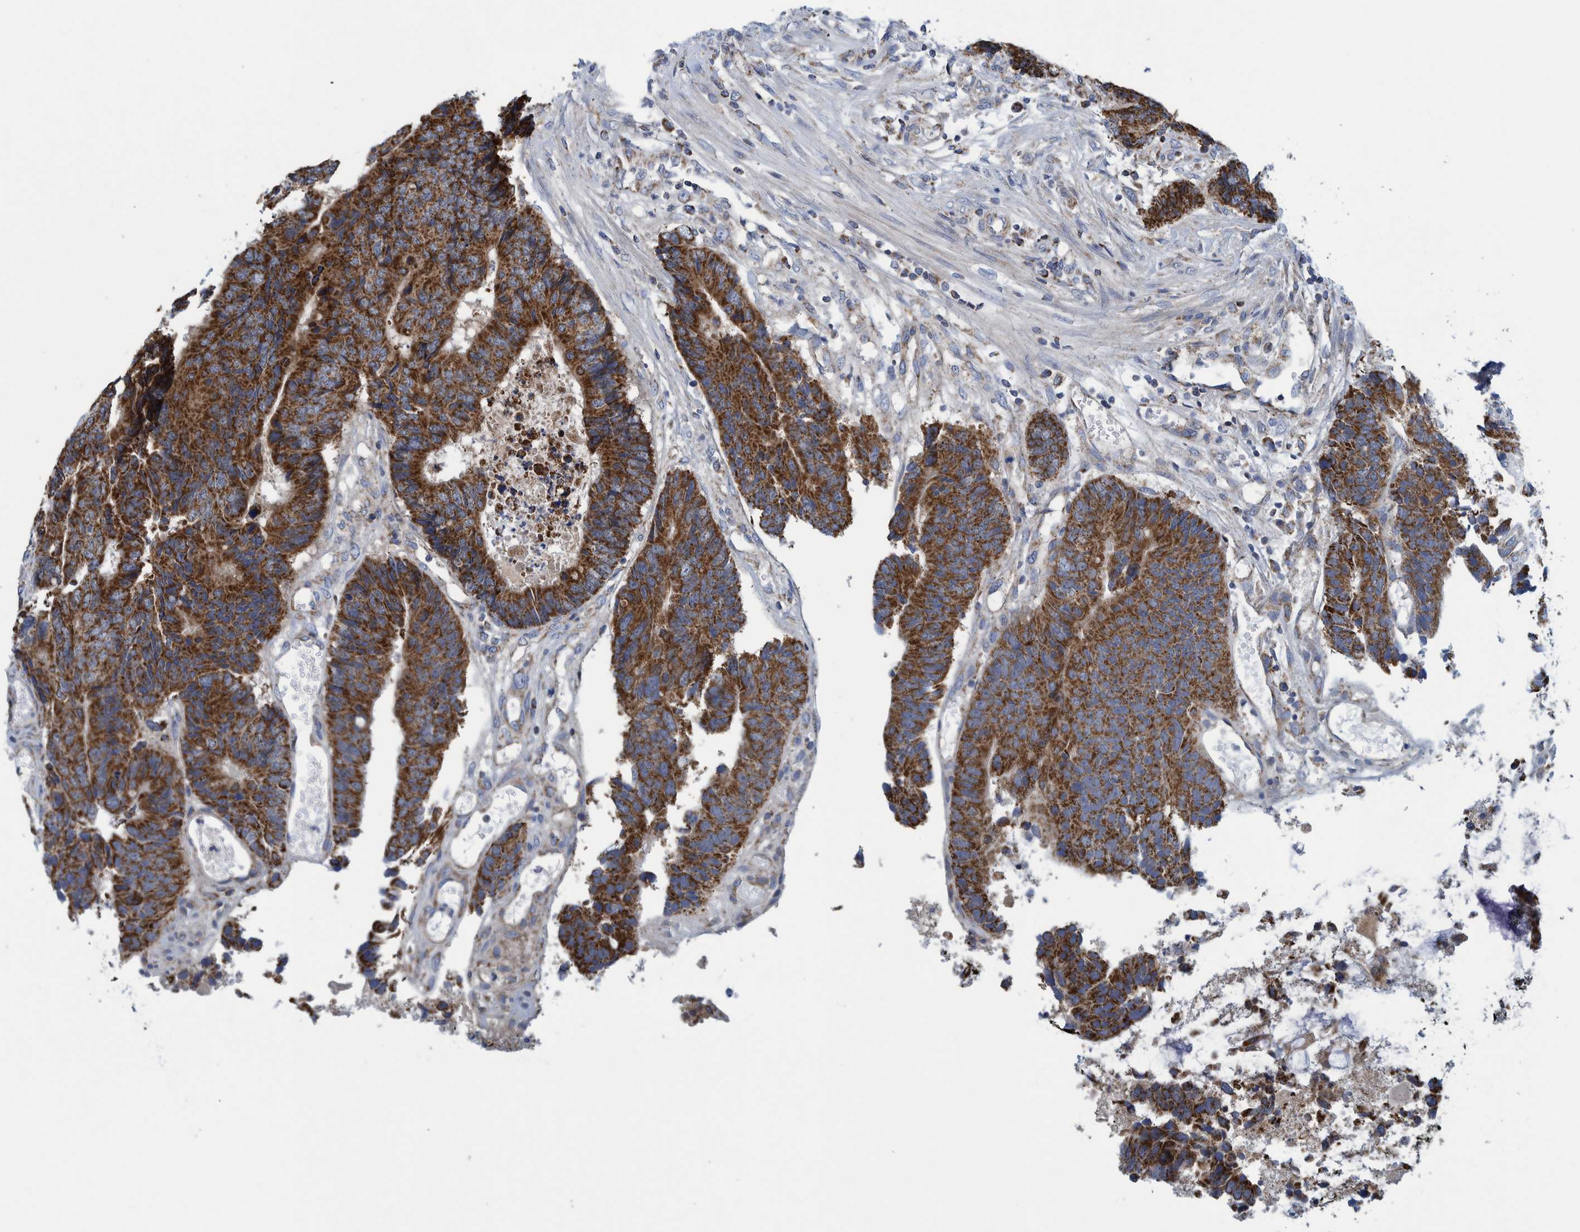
{"staining": {"intensity": "strong", "quantity": ">75%", "location": "cytoplasmic/membranous"}, "tissue": "colorectal cancer", "cell_type": "Tumor cells", "image_type": "cancer", "snomed": [{"axis": "morphology", "description": "Adenocarcinoma, NOS"}, {"axis": "topography", "description": "Rectum"}], "caption": "Protein staining displays strong cytoplasmic/membranous positivity in about >75% of tumor cells in adenocarcinoma (colorectal).", "gene": "MRPS7", "patient": {"sex": "male", "age": 84}}